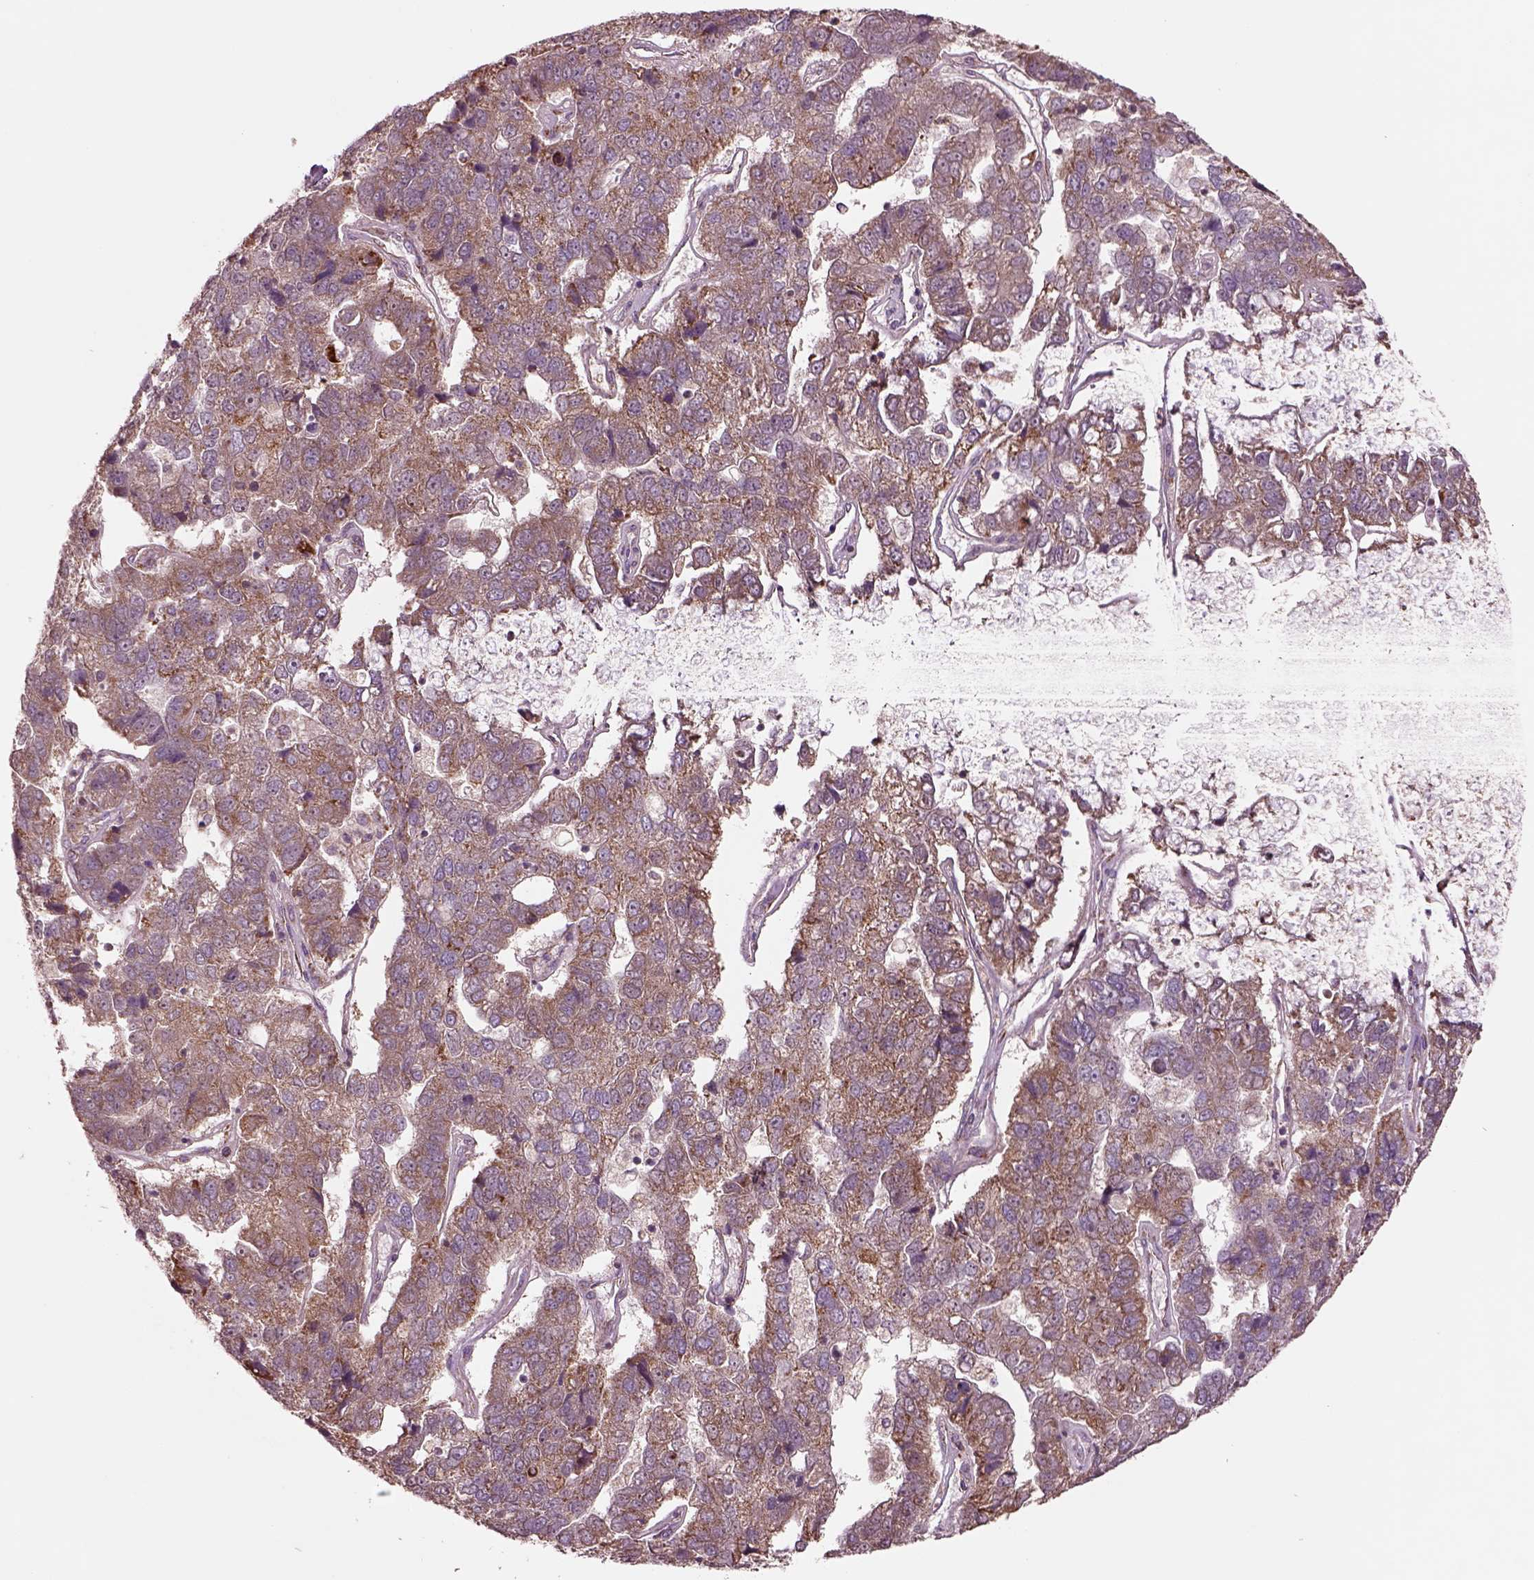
{"staining": {"intensity": "moderate", "quantity": ">75%", "location": "cytoplasmic/membranous"}, "tissue": "pancreatic cancer", "cell_type": "Tumor cells", "image_type": "cancer", "snomed": [{"axis": "morphology", "description": "Adenocarcinoma, NOS"}, {"axis": "topography", "description": "Pancreas"}], "caption": "This photomicrograph reveals immunohistochemistry staining of human pancreatic cancer, with medium moderate cytoplasmic/membranous expression in approximately >75% of tumor cells.", "gene": "SLC25A5", "patient": {"sex": "female", "age": 61}}